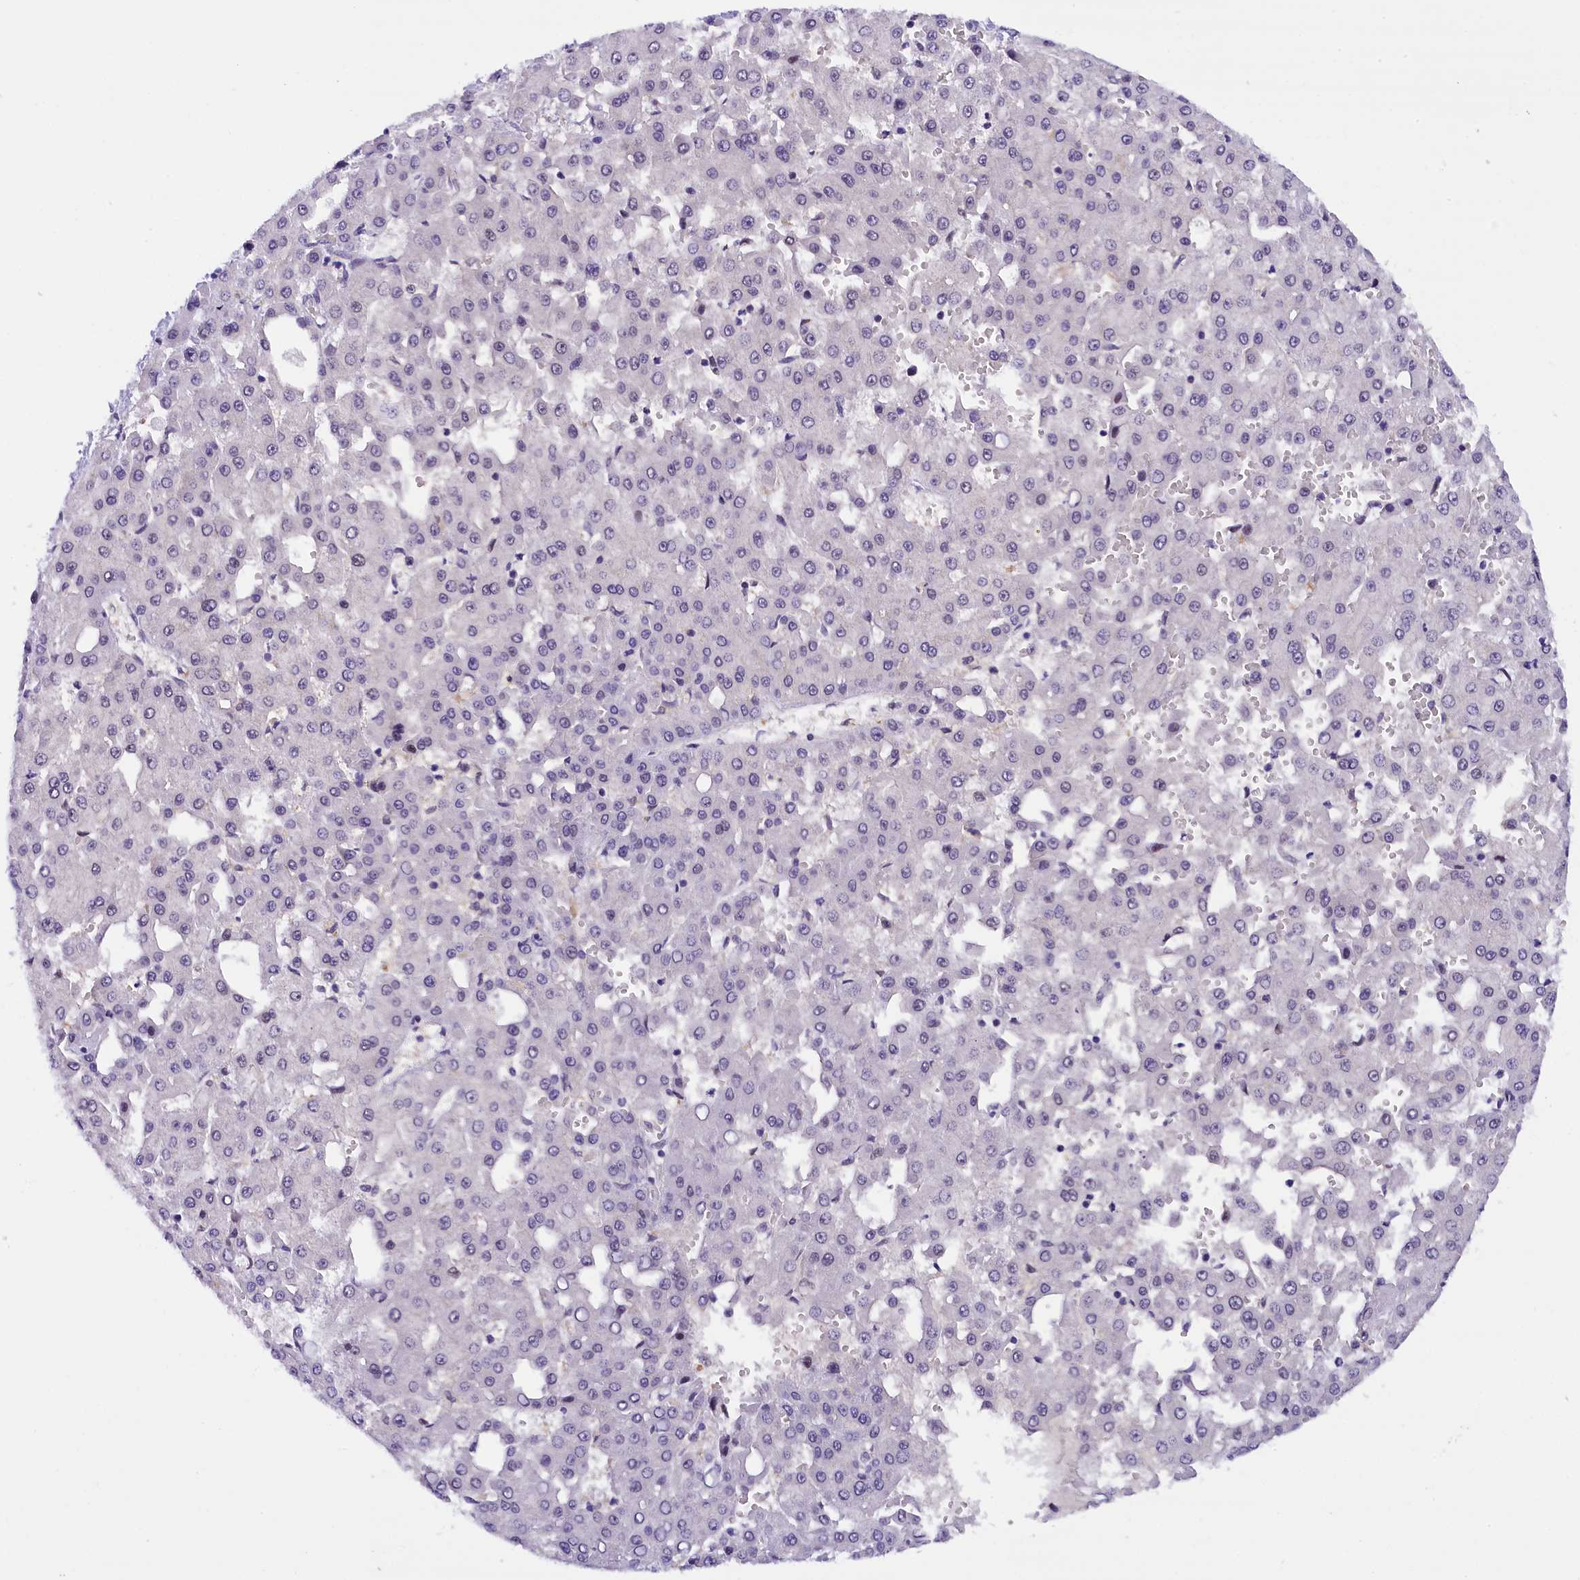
{"staining": {"intensity": "weak", "quantity": "<25%", "location": "nuclear"}, "tissue": "liver cancer", "cell_type": "Tumor cells", "image_type": "cancer", "snomed": [{"axis": "morphology", "description": "Carcinoma, Hepatocellular, NOS"}, {"axis": "topography", "description": "Liver"}], "caption": "DAB (3,3'-diaminobenzidine) immunohistochemical staining of human liver hepatocellular carcinoma shows no significant expression in tumor cells.", "gene": "IQCN", "patient": {"sex": "male", "age": 47}}